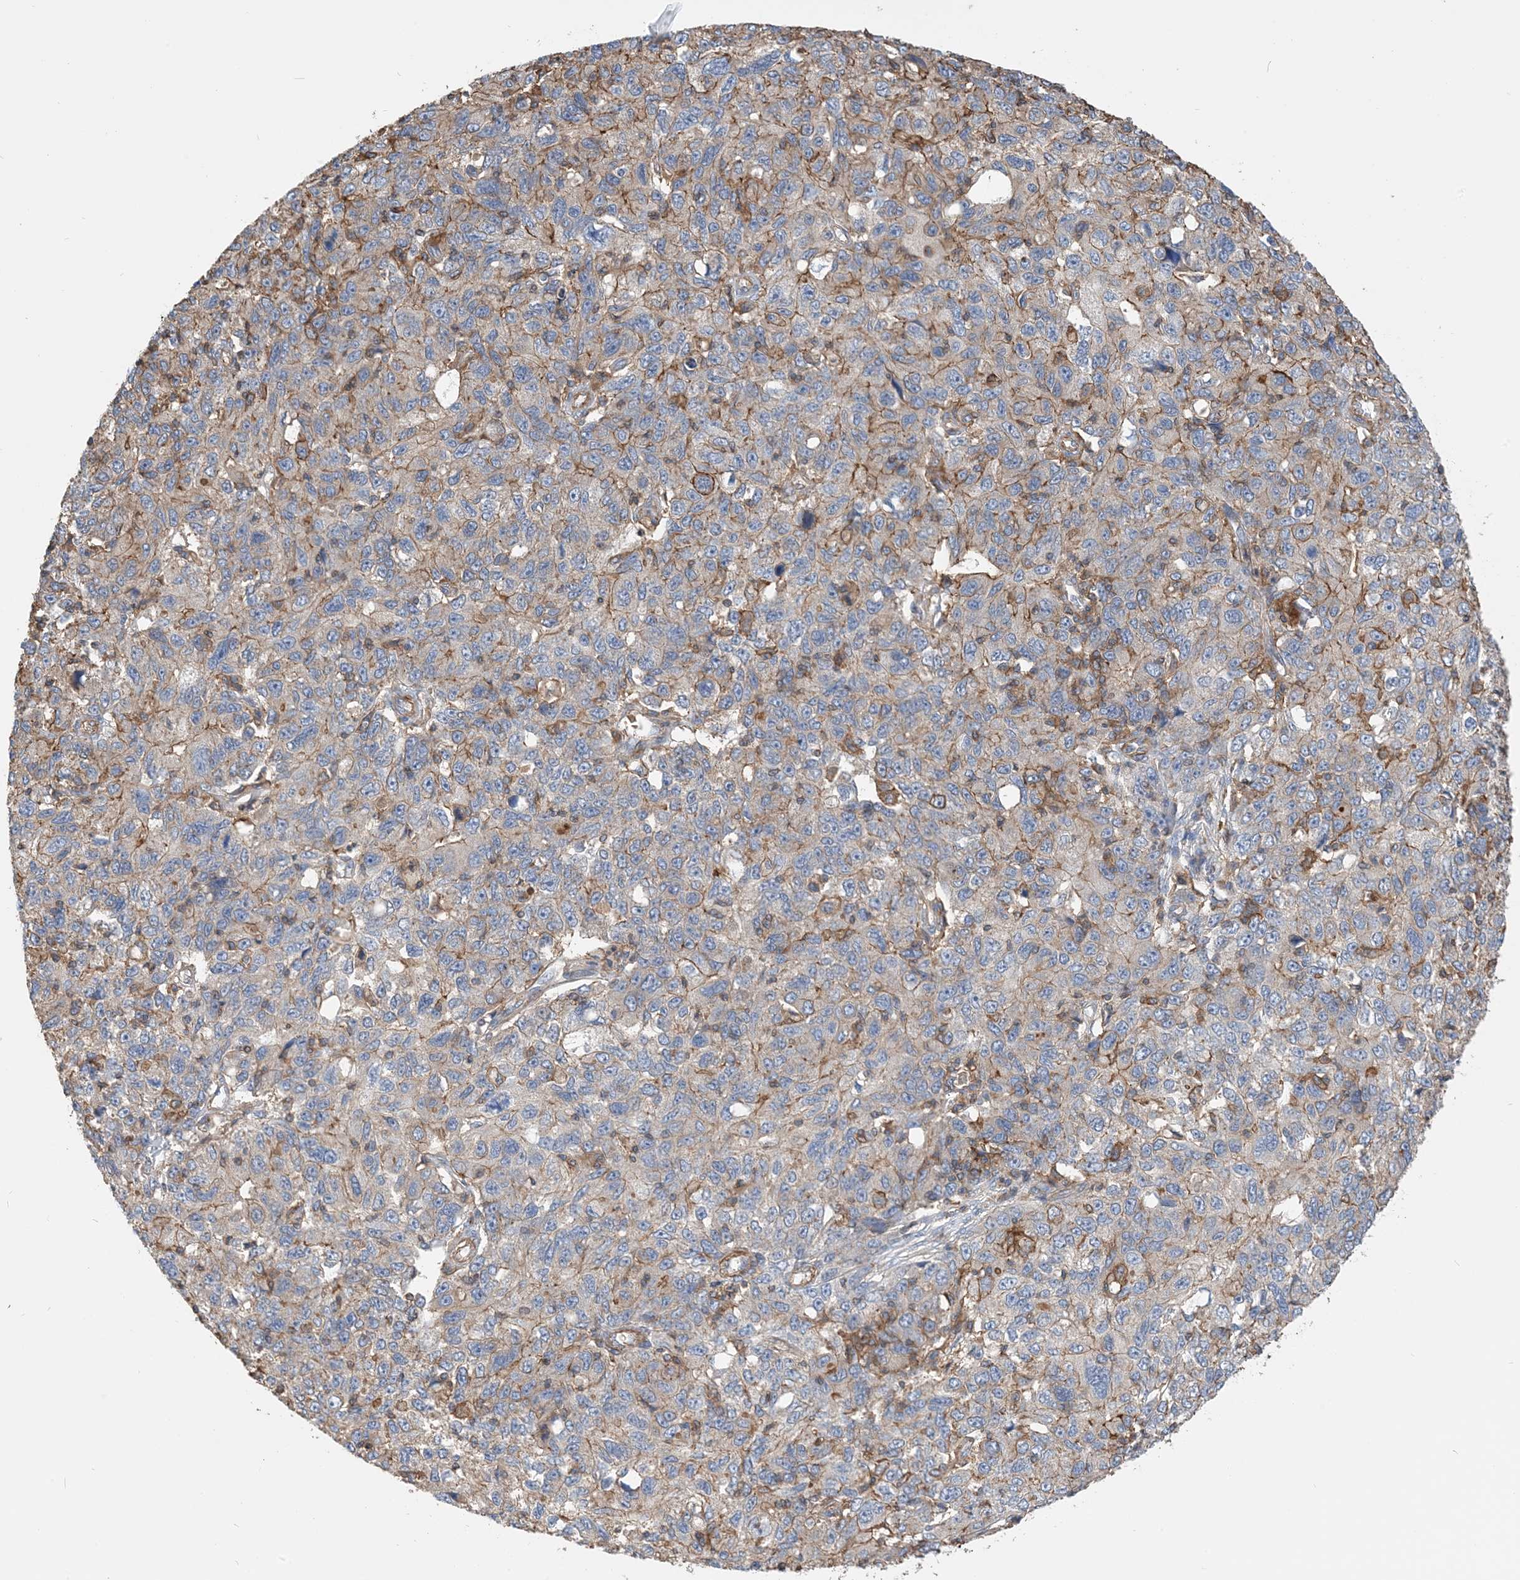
{"staining": {"intensity": "moderate", "quantity": "<25%", "location": "cytoplasmic/membranous"}, "tissue": "ovarian cancer", "cell_type": "Tumor cells", "image_type": "cancer", "snomed": [{"axis": "morphology", "description": "Carcinoma, endometroid"}, {"axis": "topography", "description": "Ovary"}], "caption": "A brown stain highlights moderate cytoplasmic/membranous expression of a protein in human ovarian cancer (endometroid carcinoma) tumor cells.", "gene": "PARVG", "patient": {"sex": "female", "age": 42}}